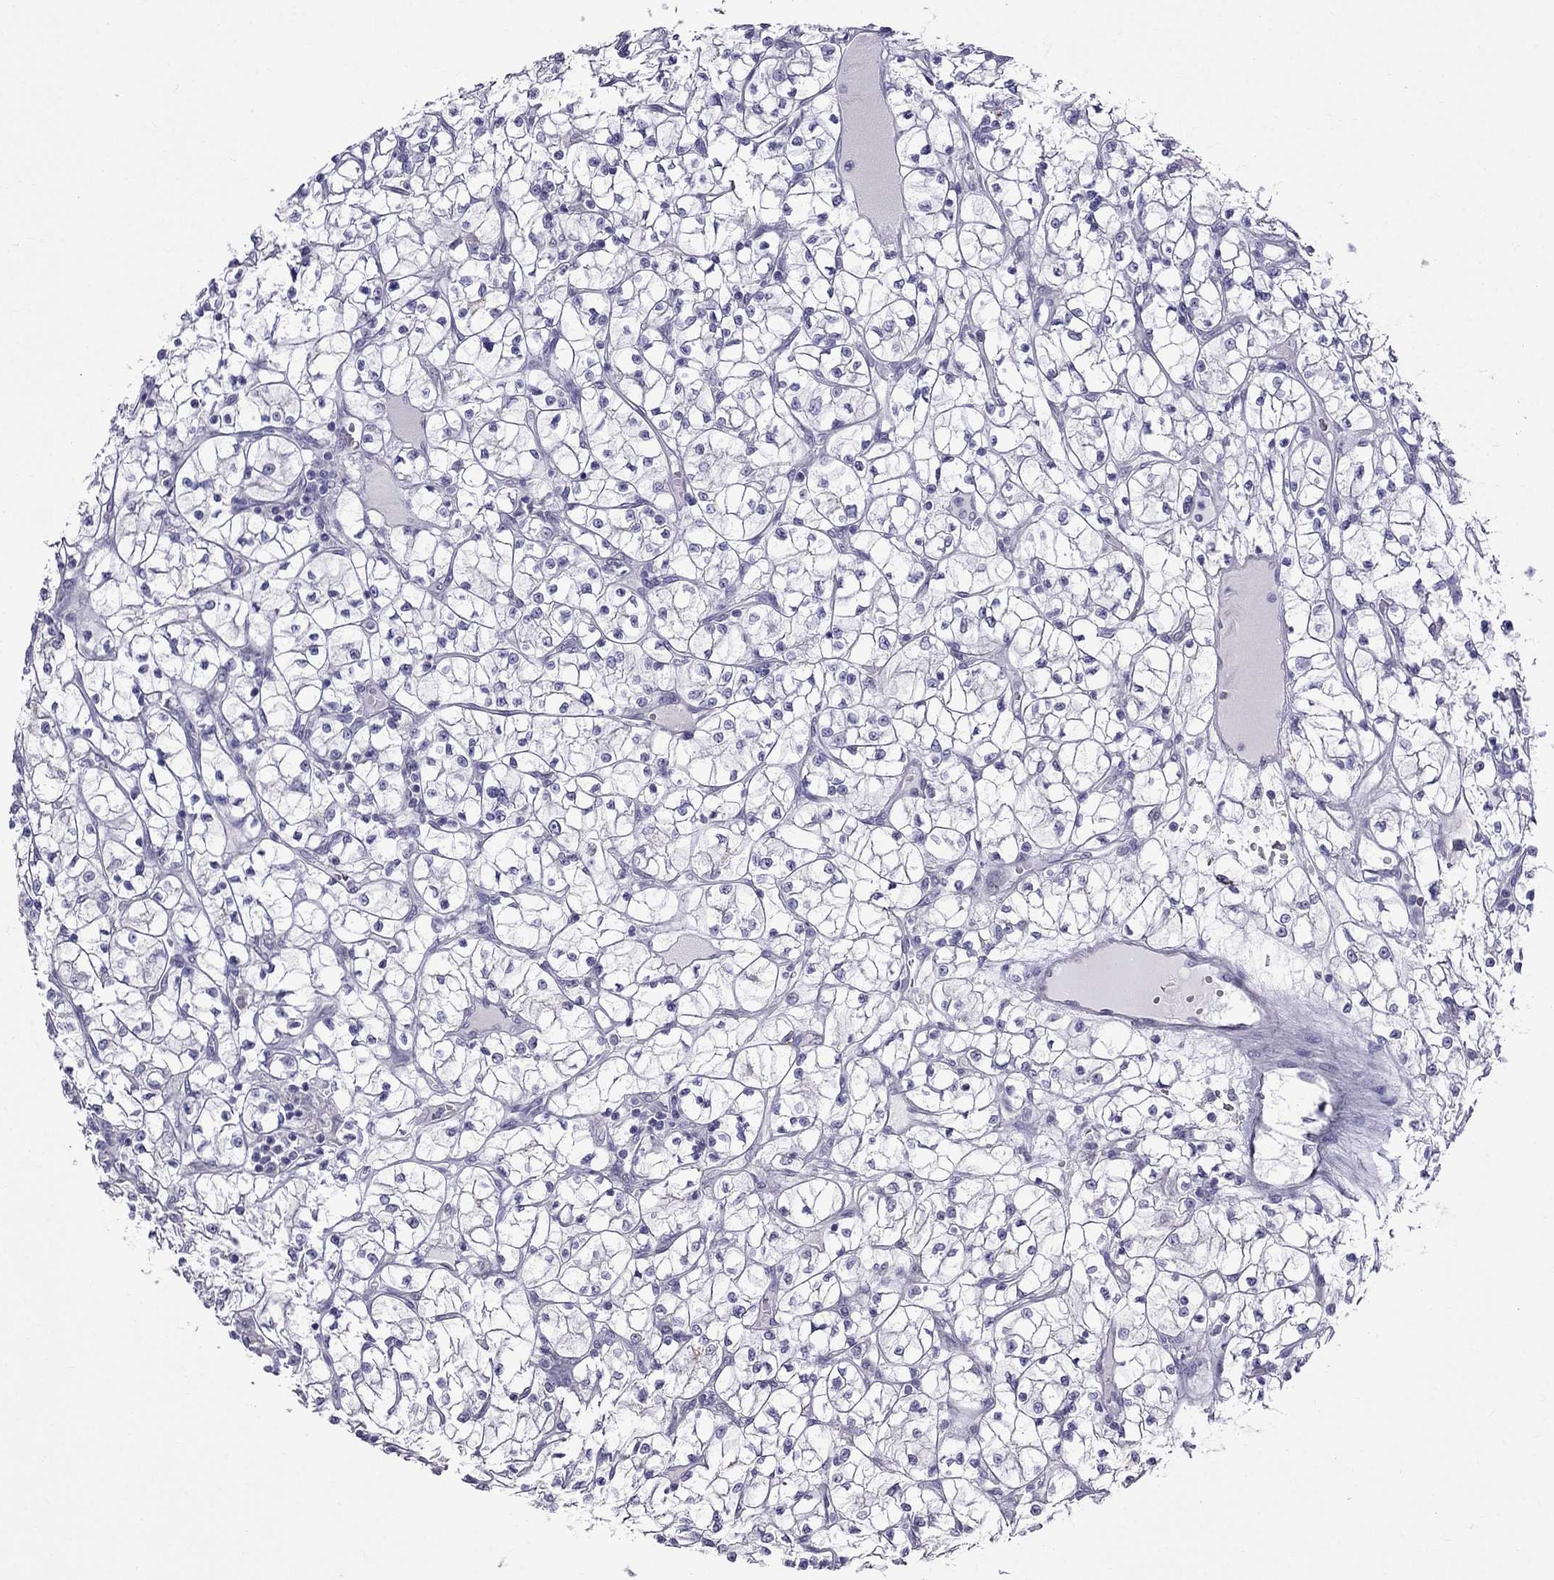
{"staining": {"intensity": "negative", "quantity": "none", "location": "none"}, "tissue": "renal cancer", "cell_type": "Tumor cells", "image_type": "cancer", "snomed": [{"axis": "morphology", "description": "Adenocarcinoma, NOS"}, {"axis": "topography", "description": "Kidney"}], "caption": "The image demonstrates no significant expression in tumor cells of renal adenocarcinoma. (Stains: DAB immunohistochemistry with hematoxylin counter stain, Microscopy: brightfield microscopy at high magnification).", "gene": "MGP", "patient": {"sex": "female", "age": 64}}